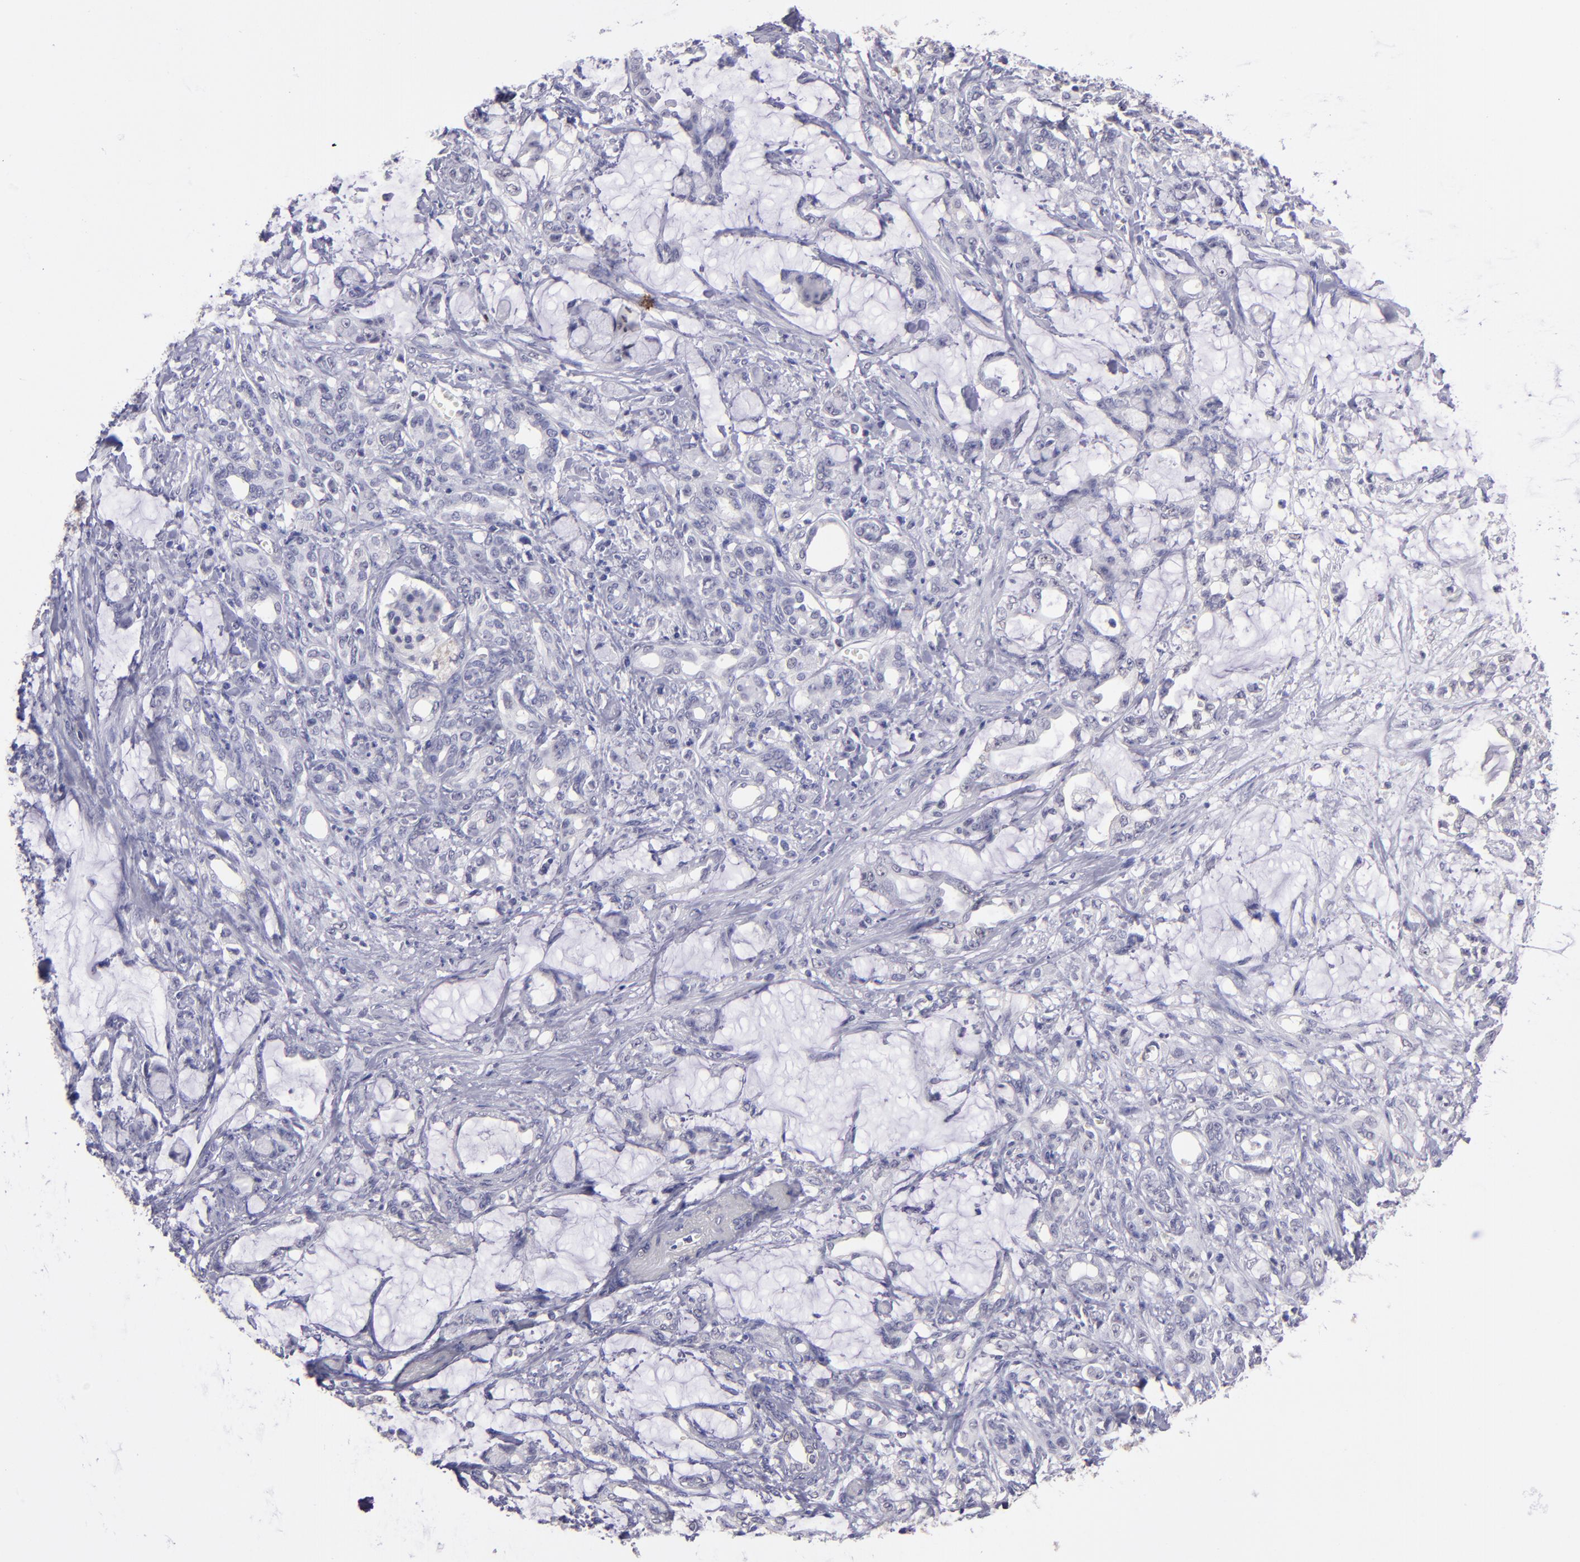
{"staining": {"intensity": "negative", "quantity": "none", "location": "none"}, "tissue": "pancreatic cancer", "cell_type": "Tumor cells", "image_type": "cancer", "snomed": [{"axis": "morphology", "description": "Adenocarcinoma, NOS"}, {"axis": "topography", "description": "Pancreas"}], "caption": "Human pancreatic cancer (adenocarcinoma) stained for a protein using immunohistochemistry demonstrates no expression in tumor cells.", "gene": "CEBPE", "patient": {"sex": "female", "age": 73}}